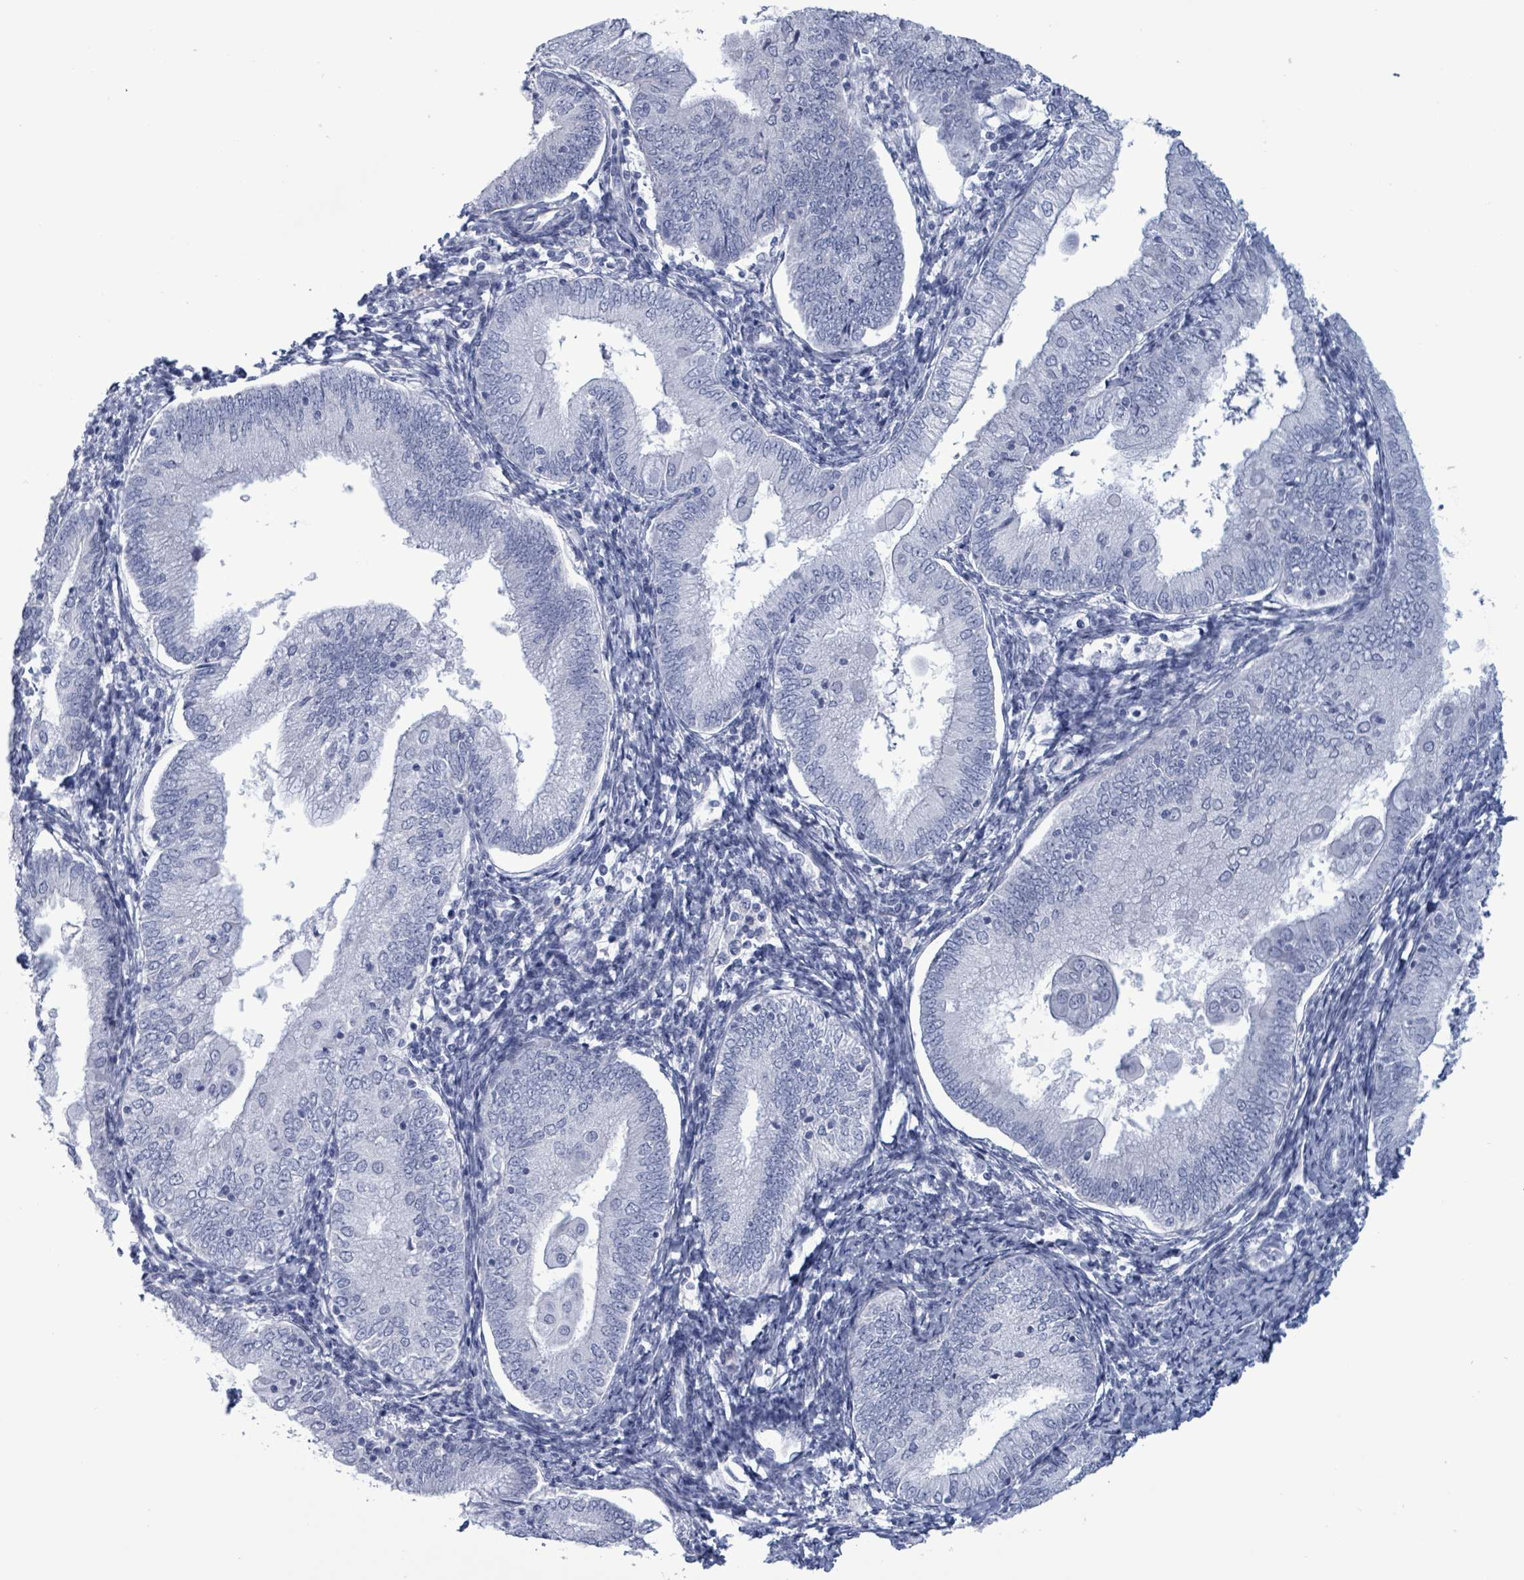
{"staining": {"intensity": "negative", "quantity": "none", "location": "none"}, "tissue": "endometrial cancer", "cell_type": "Tumor cells", "image_type": "cancer", "snomed": [{"axis": "morphology", "description": "Adenocarcinoma, NOS"}, {"axis": "topography", "description": "Endometrium"}], "caption": "IHC of endometrial adenocarcinoma reveals no expression in tumor cells.", "gene": "ZNF771", "patient": {"sex": "female", "age": 55}}